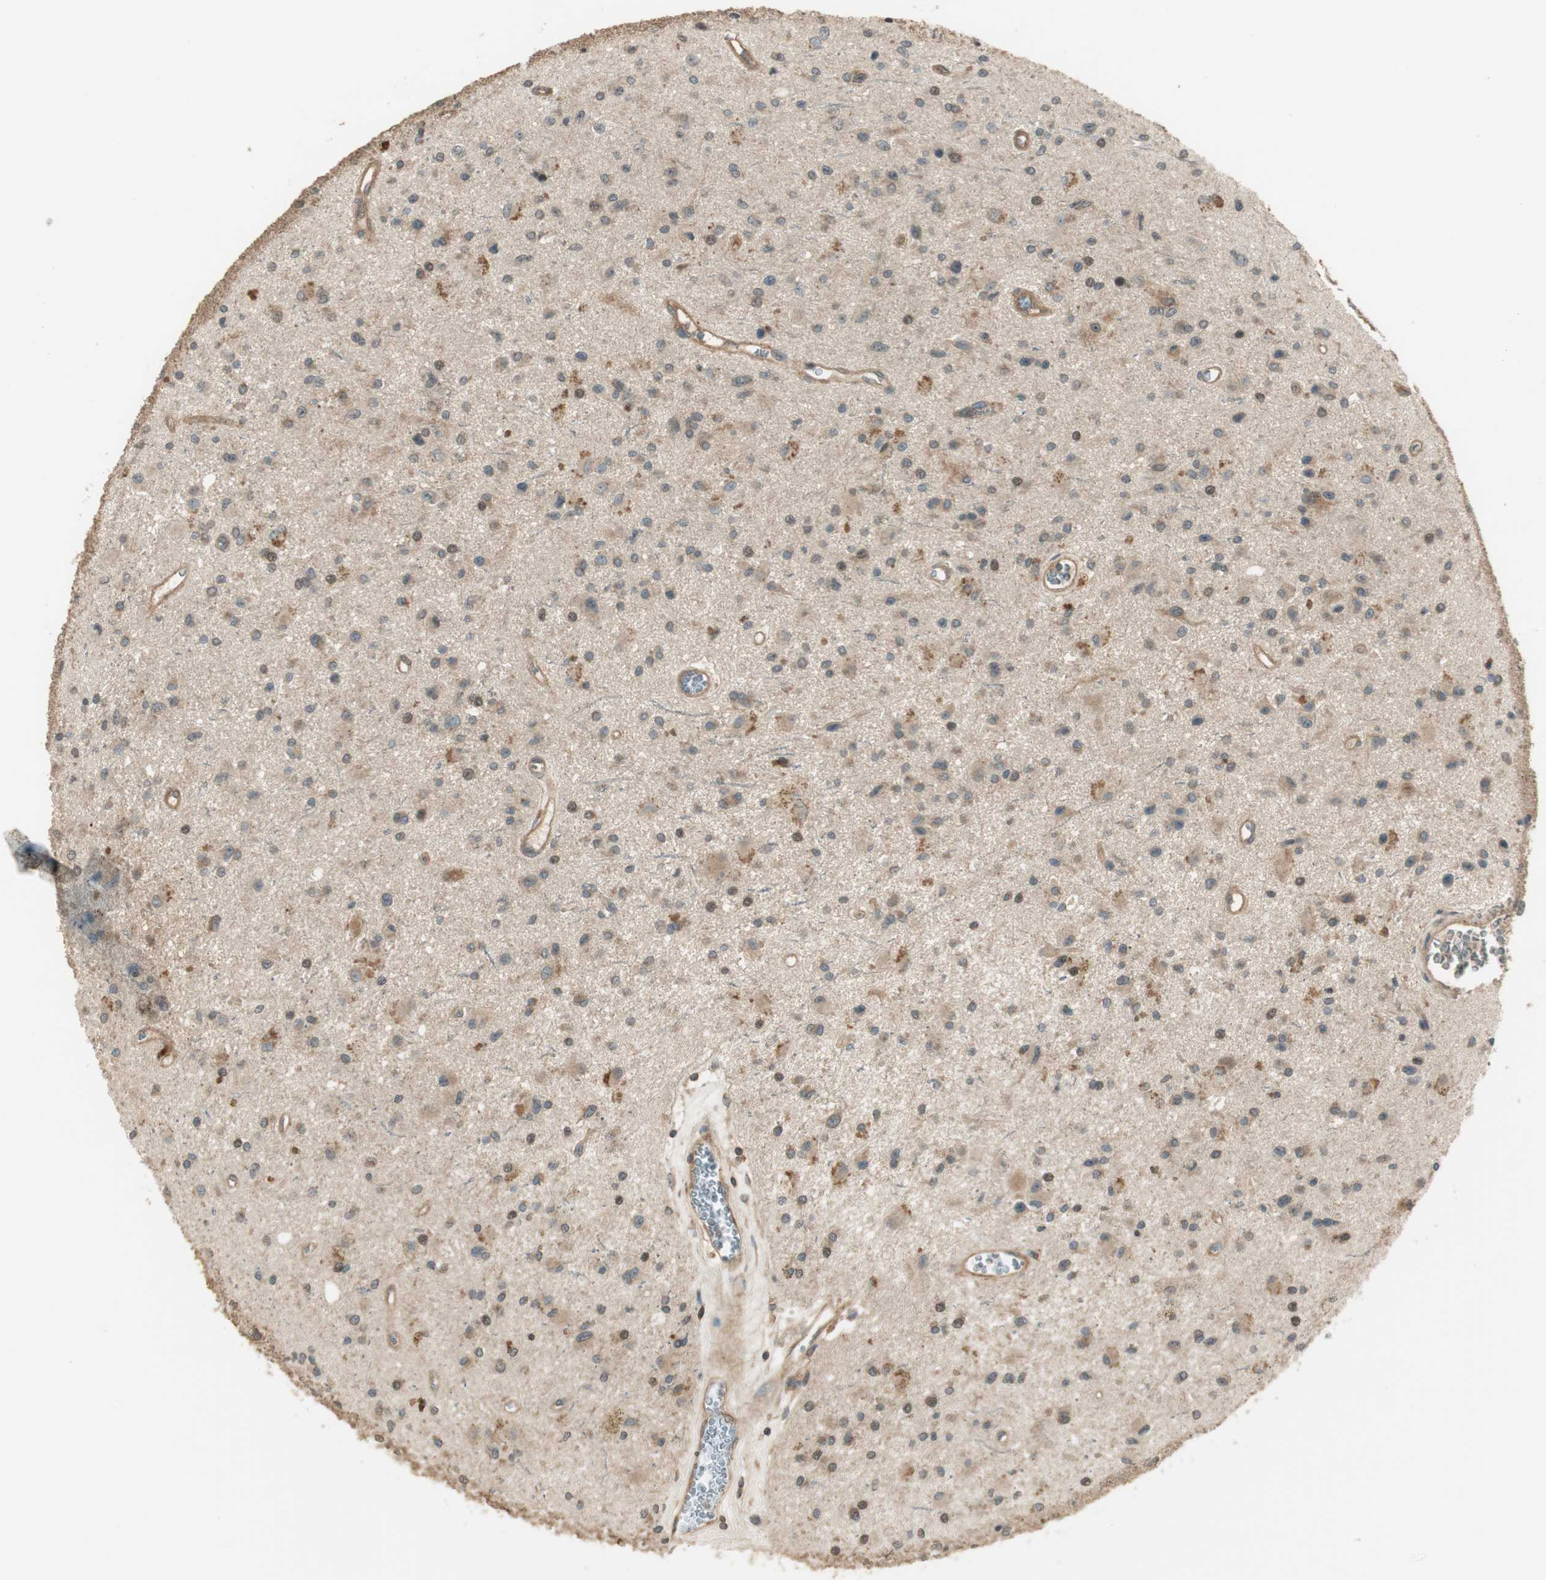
{"staining": {"intensity": "moderate", "quantity": "<25%", "location": "cytoplasmic/membranous"}, "tissue": "glioma", "cell_type": "Tumor cells", "image_type": "cancer", "snomed": [{"axis": "morphology", "description": "Glioma, malignant, Low grade"}, {"axis": "topography", "description": "Brain"}], "caption": "Moderate cytoplasmic/membranous protein staining is identified in about <25% of tumor cells in glioma.", "gene": "PFDN5", "patient": {"sex": "male", "age": 58}}